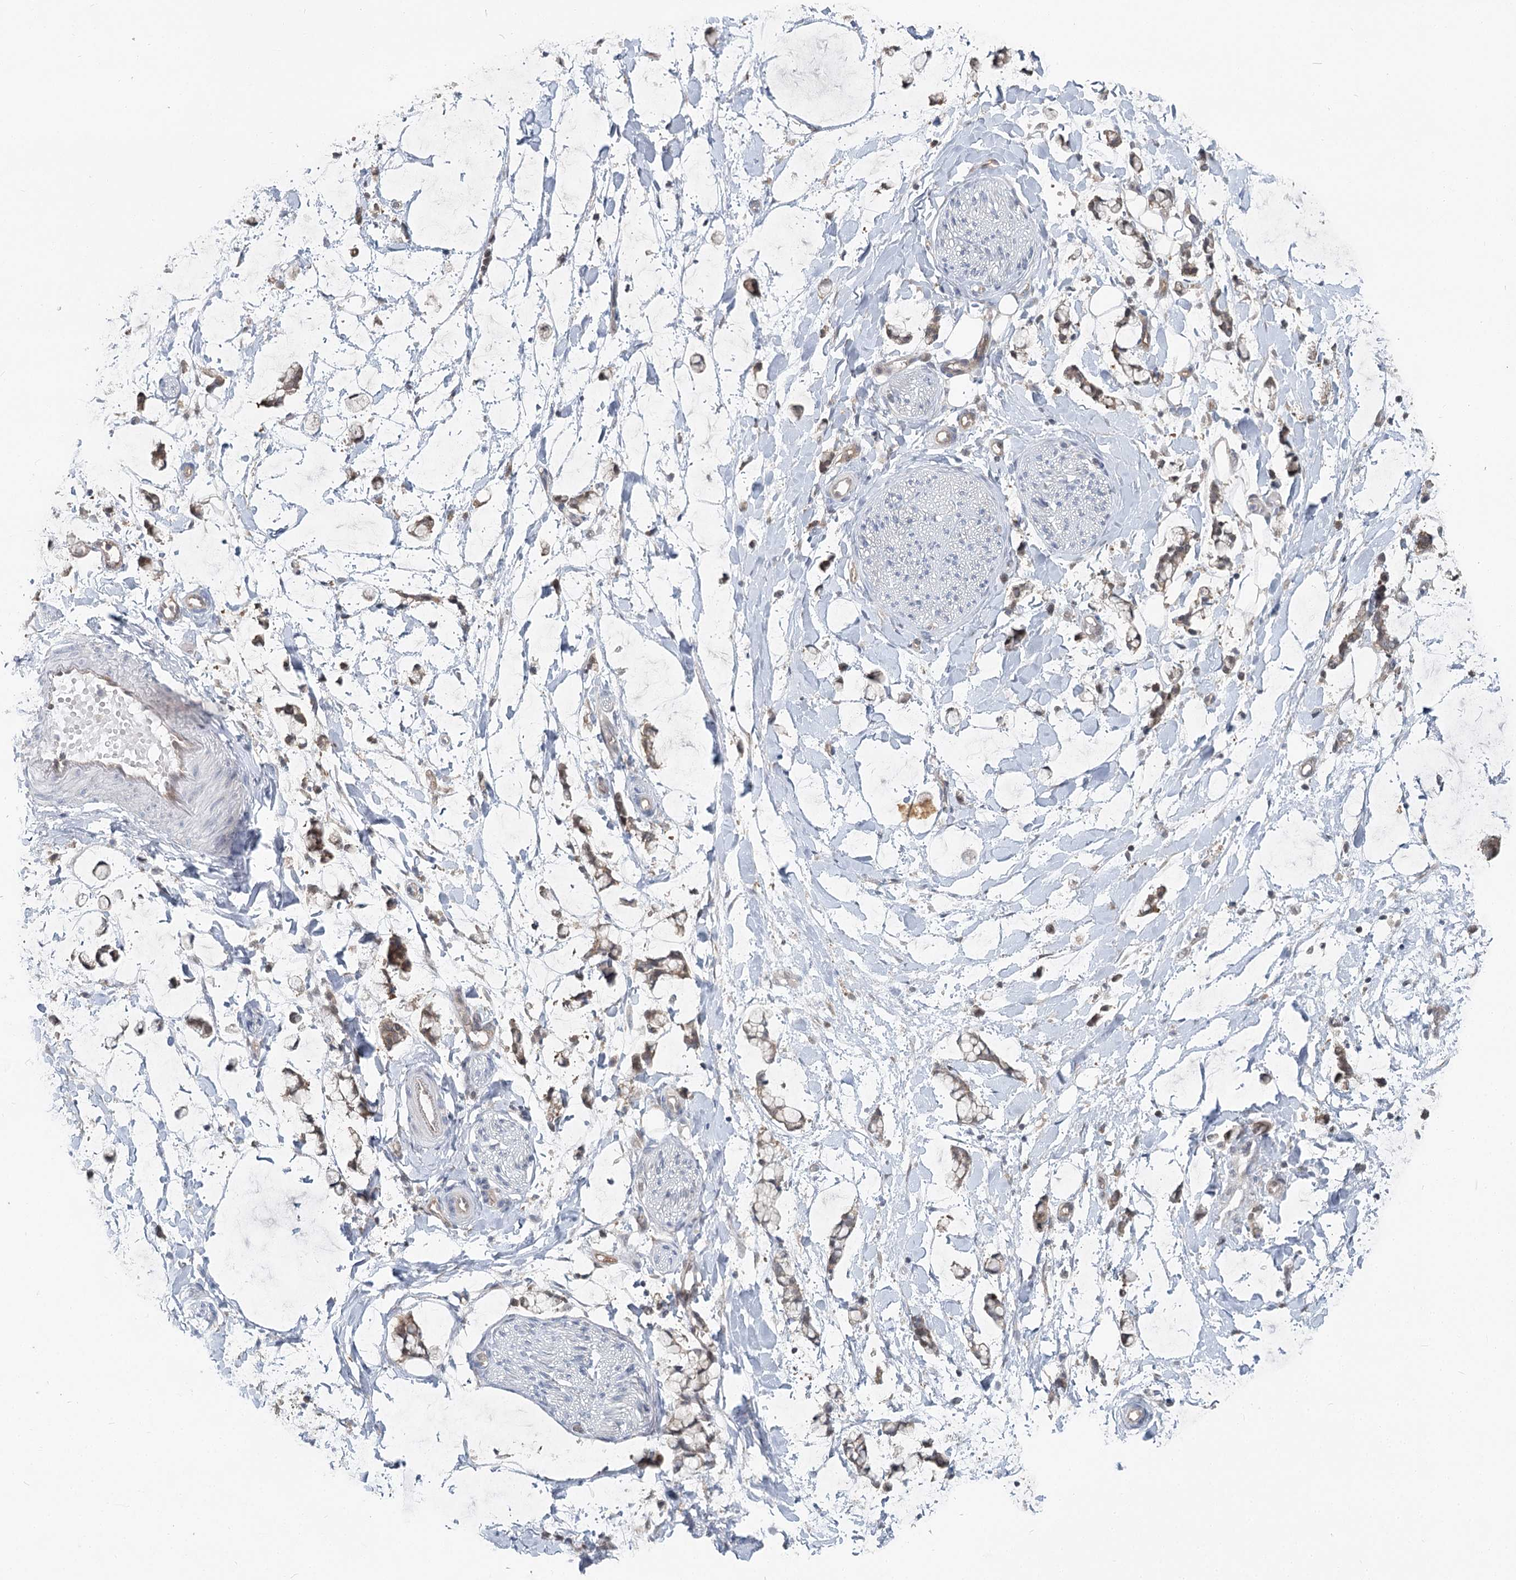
{"staining": {"intensity": "negative", "quantity": "none", "location": "none"}, "tissue": "adipose tissue", "cell_type": "Adipocytes", "image_type": "normal", "snomed": [{"axis": "morphology", "description": "Normal tissue, NOS"}, {"axis": "morphology", "description": "Adenocarcinoma, NOS"}, {"axis": "topography", "description": "Colon"}, {"axis": "topography", "description": "Peripheral nerve tissue"}], "caption": "Protein analysis of benign adipose tissue demonstrates no significant positivity in adipocytes. (Brightfield microscopy of DAB (3,3'-diaminobenzidine) immunohistochemistry (IHC) at high magnification).", "gene": "THNSL1", "patient": {"sex": "male", "age": 14}}